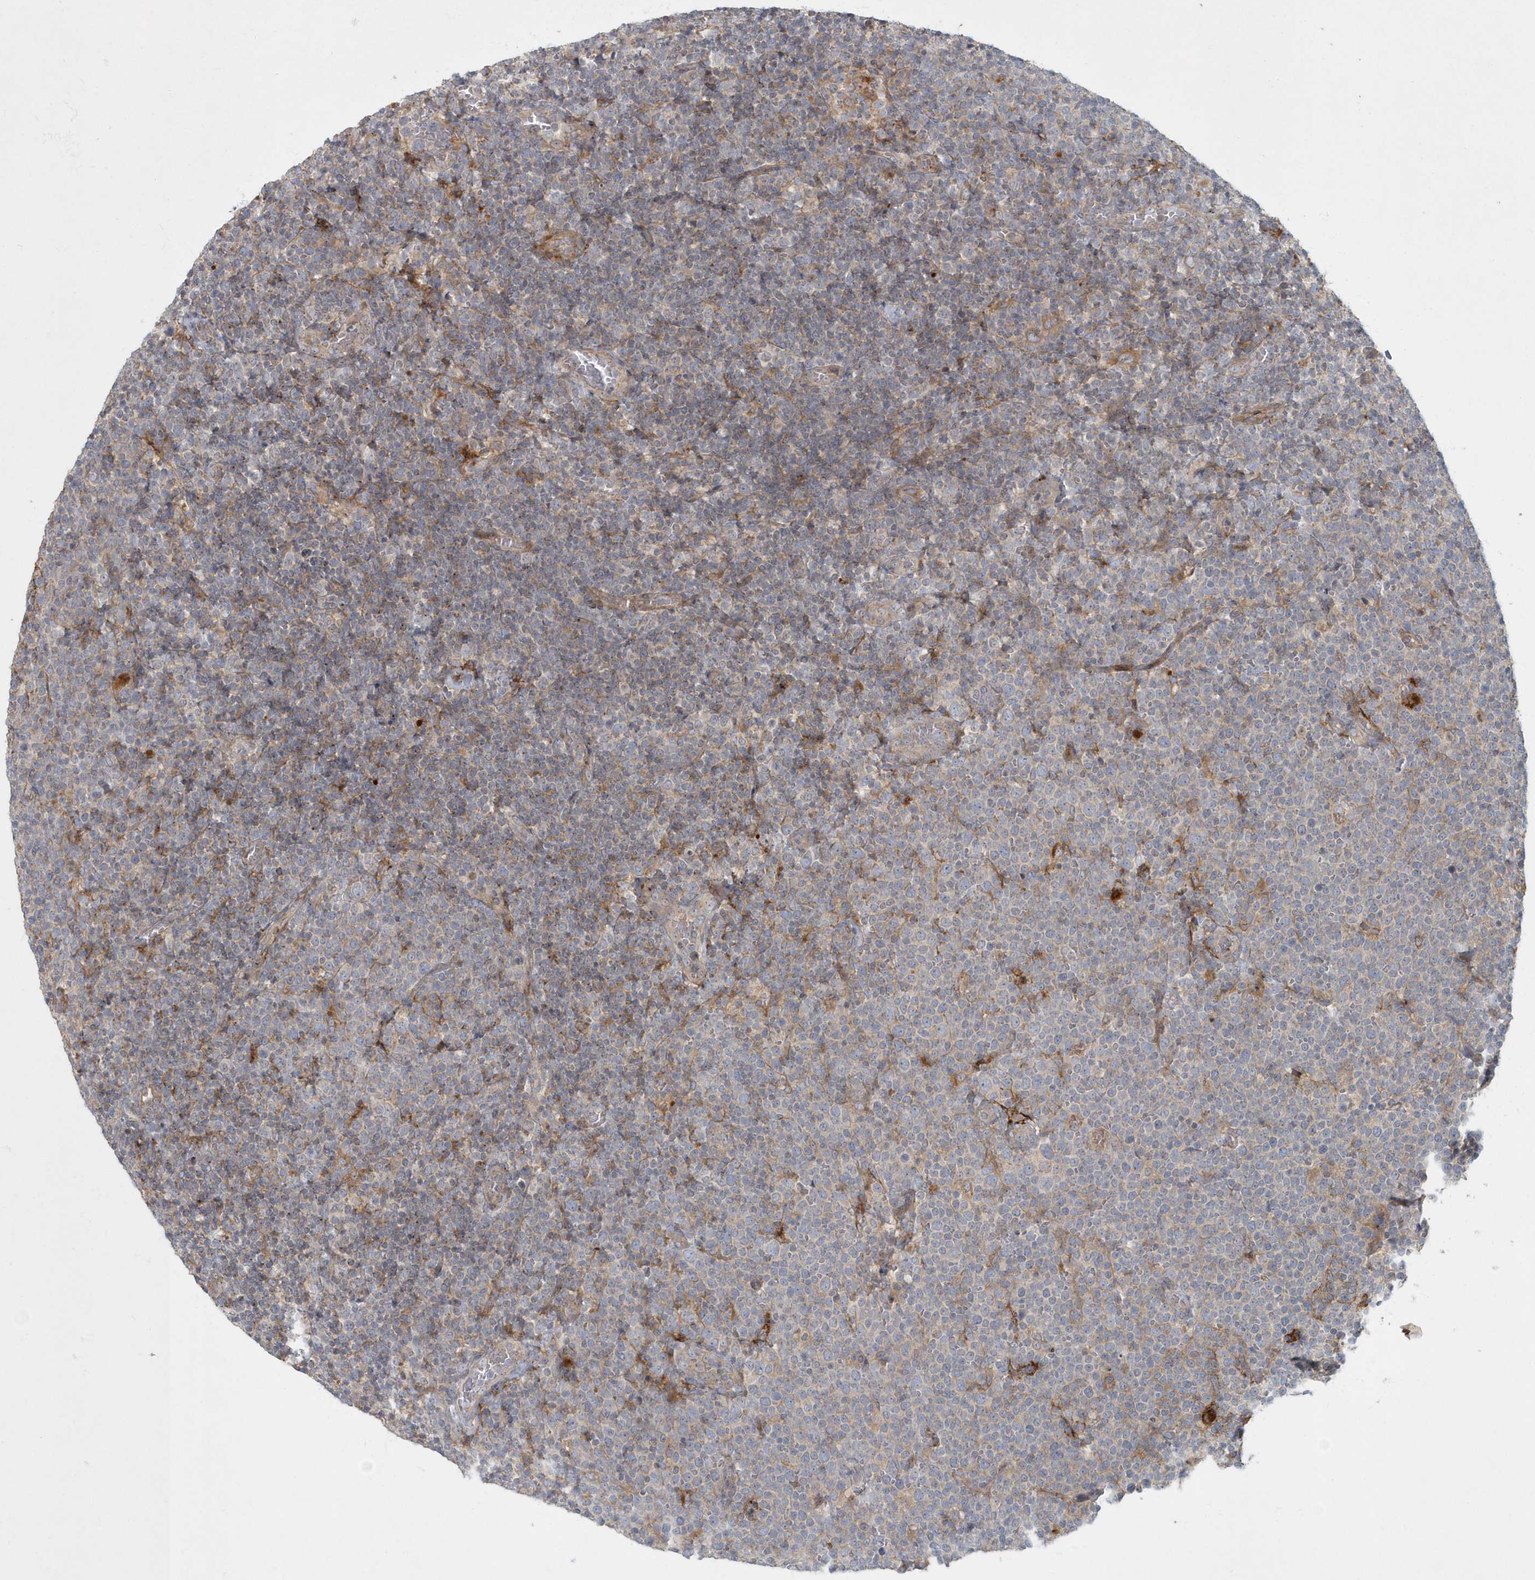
{"staining": {"intensity": "negative", "quantity": "none", "location": "none"}, "tissue": "lymphoma", "cell_type": "Tumor cells", "image_type": "cancer", "snomed": [{"axis": "morphology", "description": "Malignant lymphoma, non-Hodgkin's type, High grade"}, {"axis": "topography", "description": "Lymph node"}], "caption": "High power microscopy histopathology image of an immunohistochemistry (IHC) histopathology image of lymphoma, revealing no significant expression in tumor cells.", "gene": "ARHGEF38", "patient": {"sex": "male", "age": 61}}